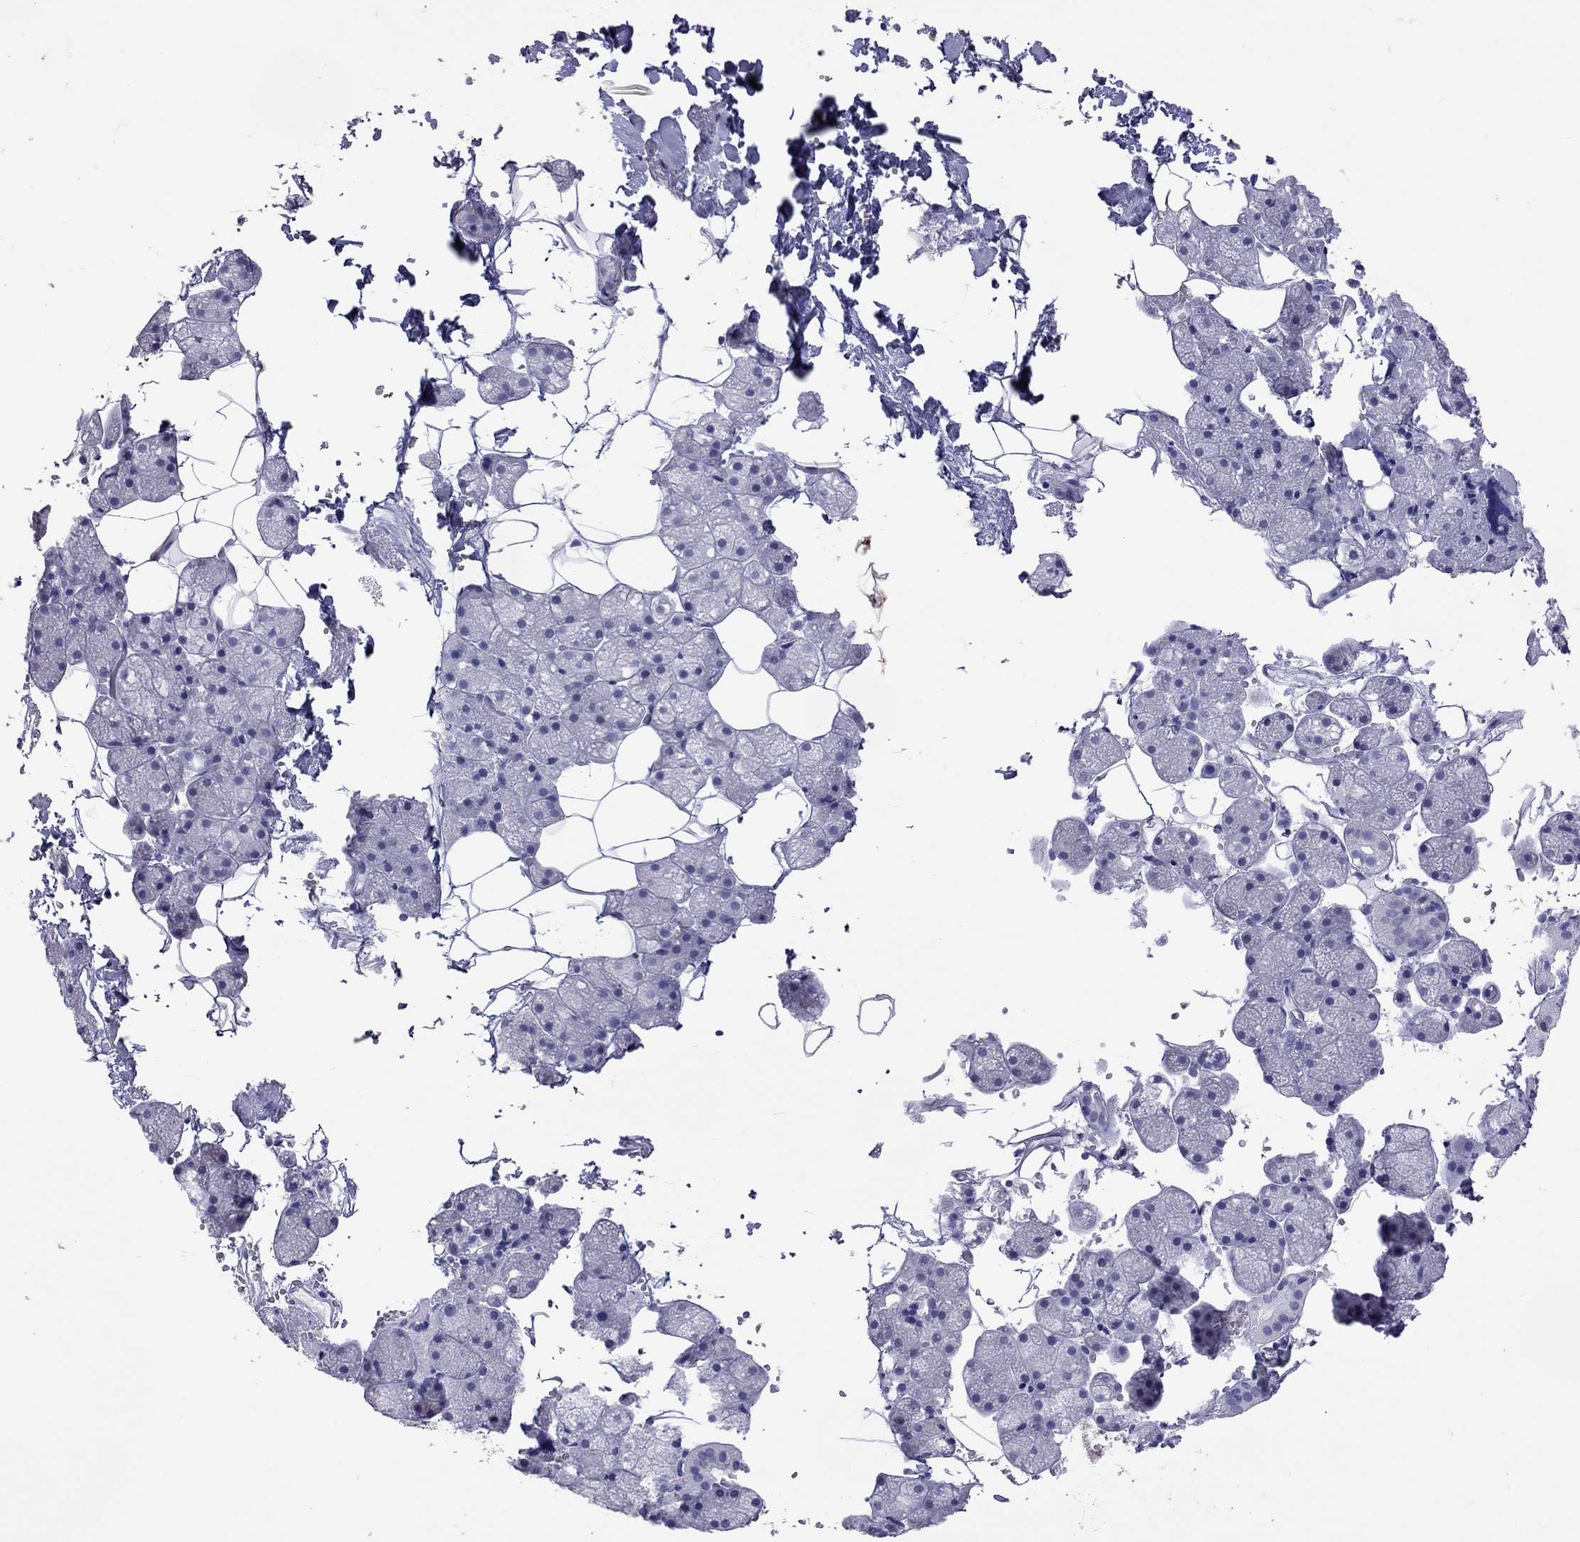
{"staining": {"intensity": "negative", "quantity": "none", "location": "none"}, "tissue": "salivary gland", "cell_type": "Glandular cells", "image_type": "normal", "snomed": [{"axis": "morphology", "description": "Normal tissue, NOS"}, {"axis": "topography", "description": "Salivary gland"}], "caption": "The micrograph reveals no staining of glandular cells in unremarkable salivary gland. (DAB (3,3'-diaminobenzidine) IHC, high magnification).", "gene": "SLAMF1", "patient": {"sex": "male", "age": 38}}